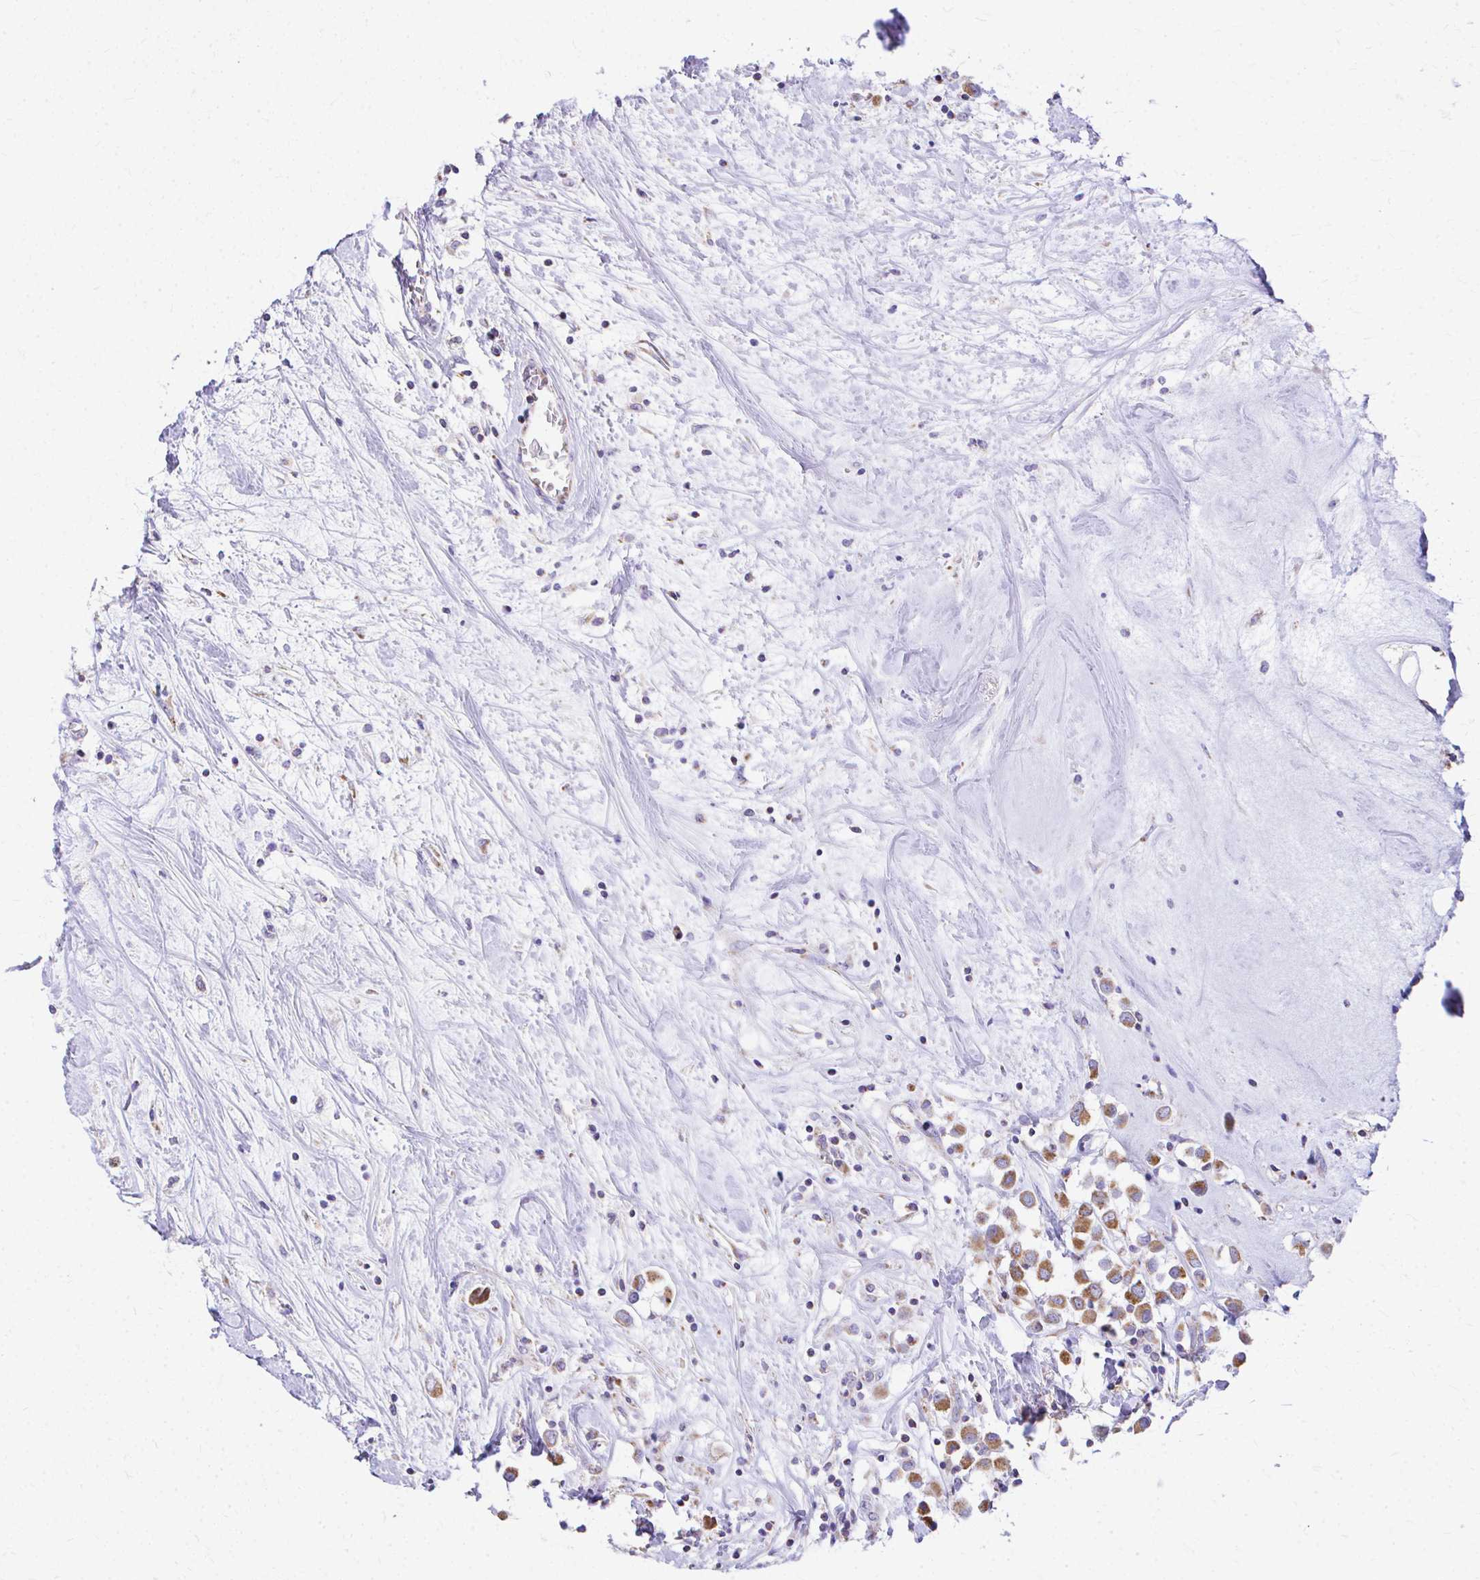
{"staining": {"intensity": "strong", "quantity": ">75%", "location": "cytoplasmic/membranous"}, "tissue": "breast cancer", "cell_type": "Tumor cells", "image_type": "cancer", "snomed": [{"axis": "morphology", "description": "Duct carcinoma"}, {"axis": "topography", "description": "Breast"}], "caption": "Brown immunohistochemical staining in breast invasive ductal carcinoma exhibits strong cytoplasmic/membranous staining in approximately >75% of tumor cells.", "gene": "MRPL19", "patient": {"sex": "female", "age": 61}}